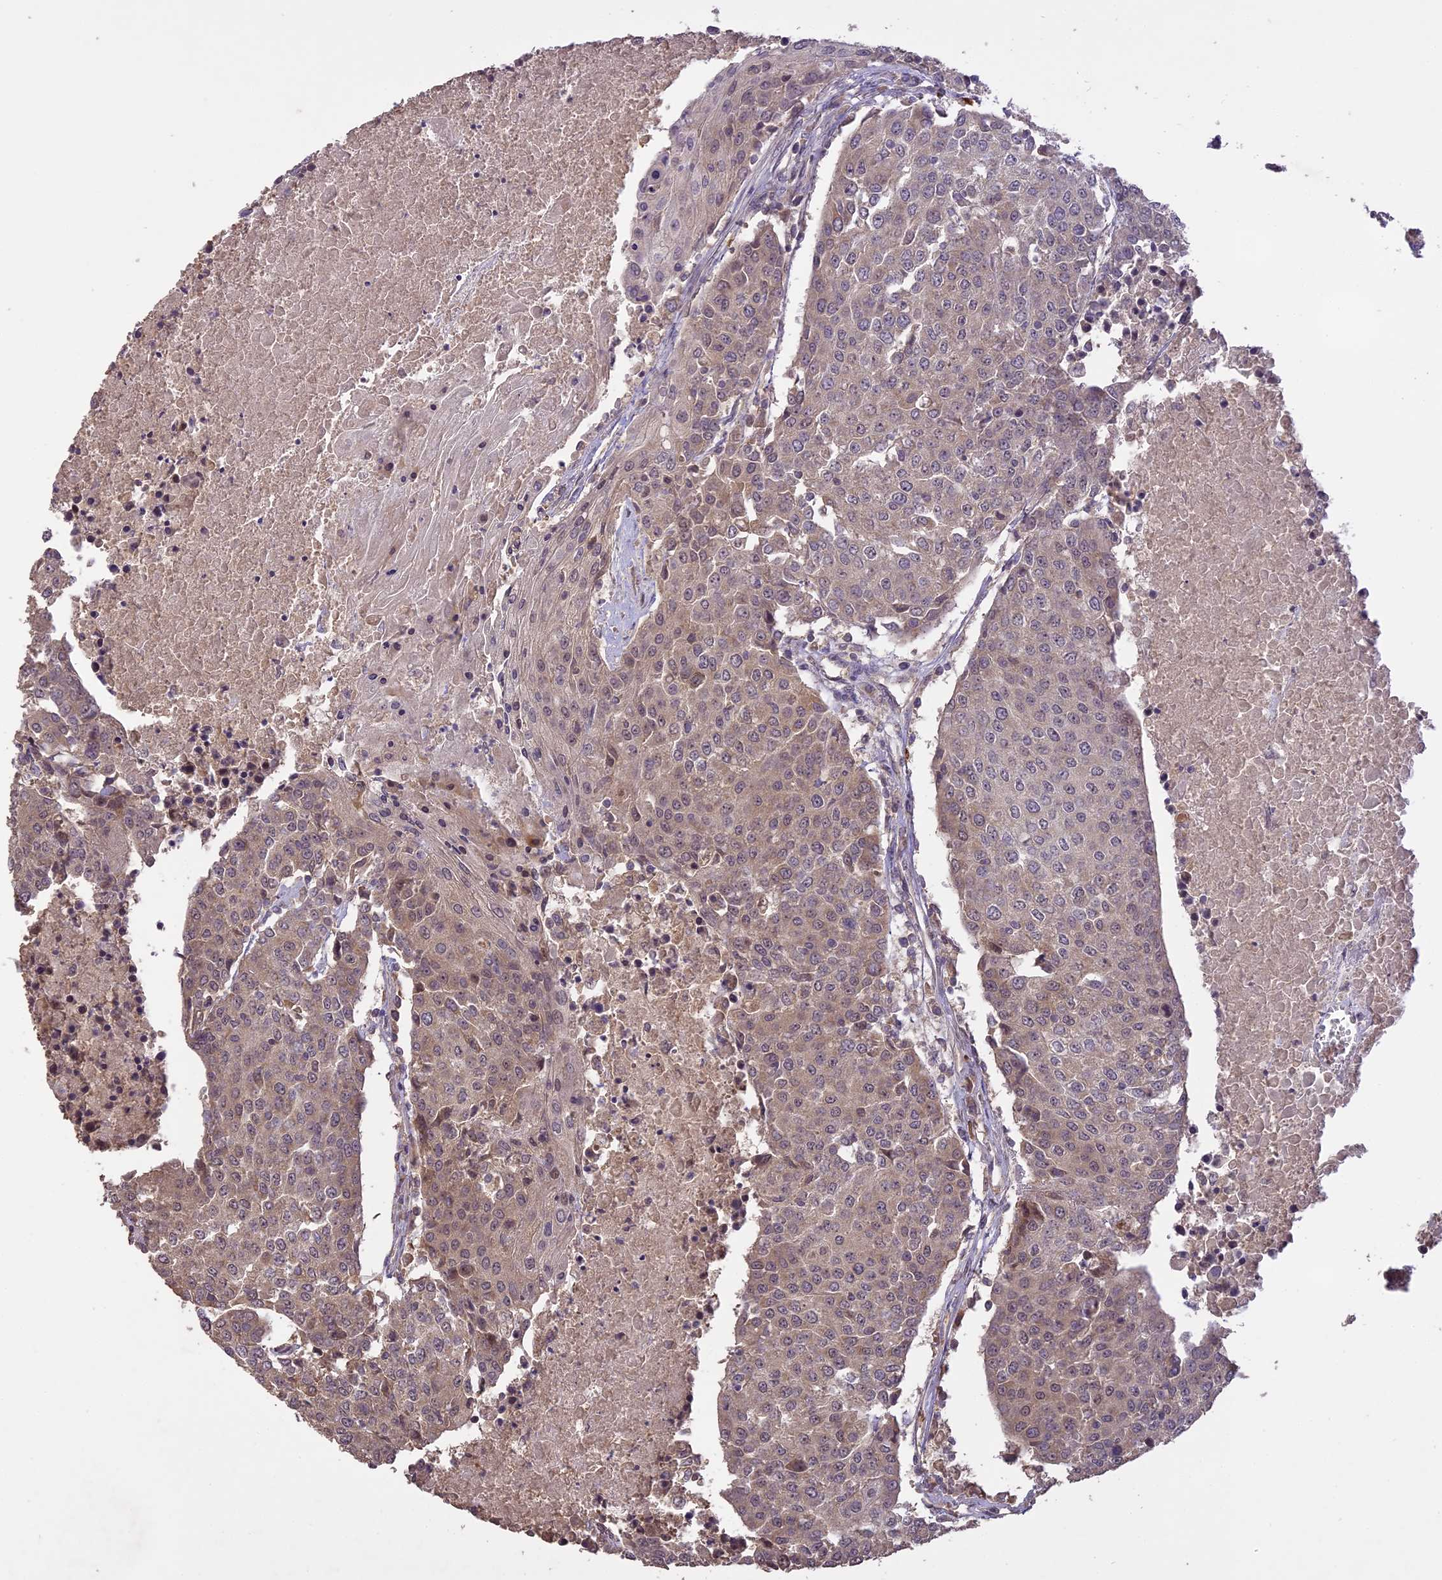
{"staining": {"intensity": "weak", "quantity": "<25%", "location": "cytoplasmic/membranous"}, "tissue": "urothelial cancer", "cell_type": "Tumor cells", "image_type": "cancer", "snomed": [{"axis": "morphology", "description": "Urothelial carcinoma, High grade"}, {"axis": "topography", "description": "Urinary bladder"}], "caption": "Immunohistochemistry histopathology image of neoplastic tissue: human urothelial cancer stained with DAB (3,3'-diaminobenzidine) shows no significant protein expression in tumor cells. Nuclei are stained in blue.", "gene": "TIGD7", "patient": {"sex": "female", "age": 85}}